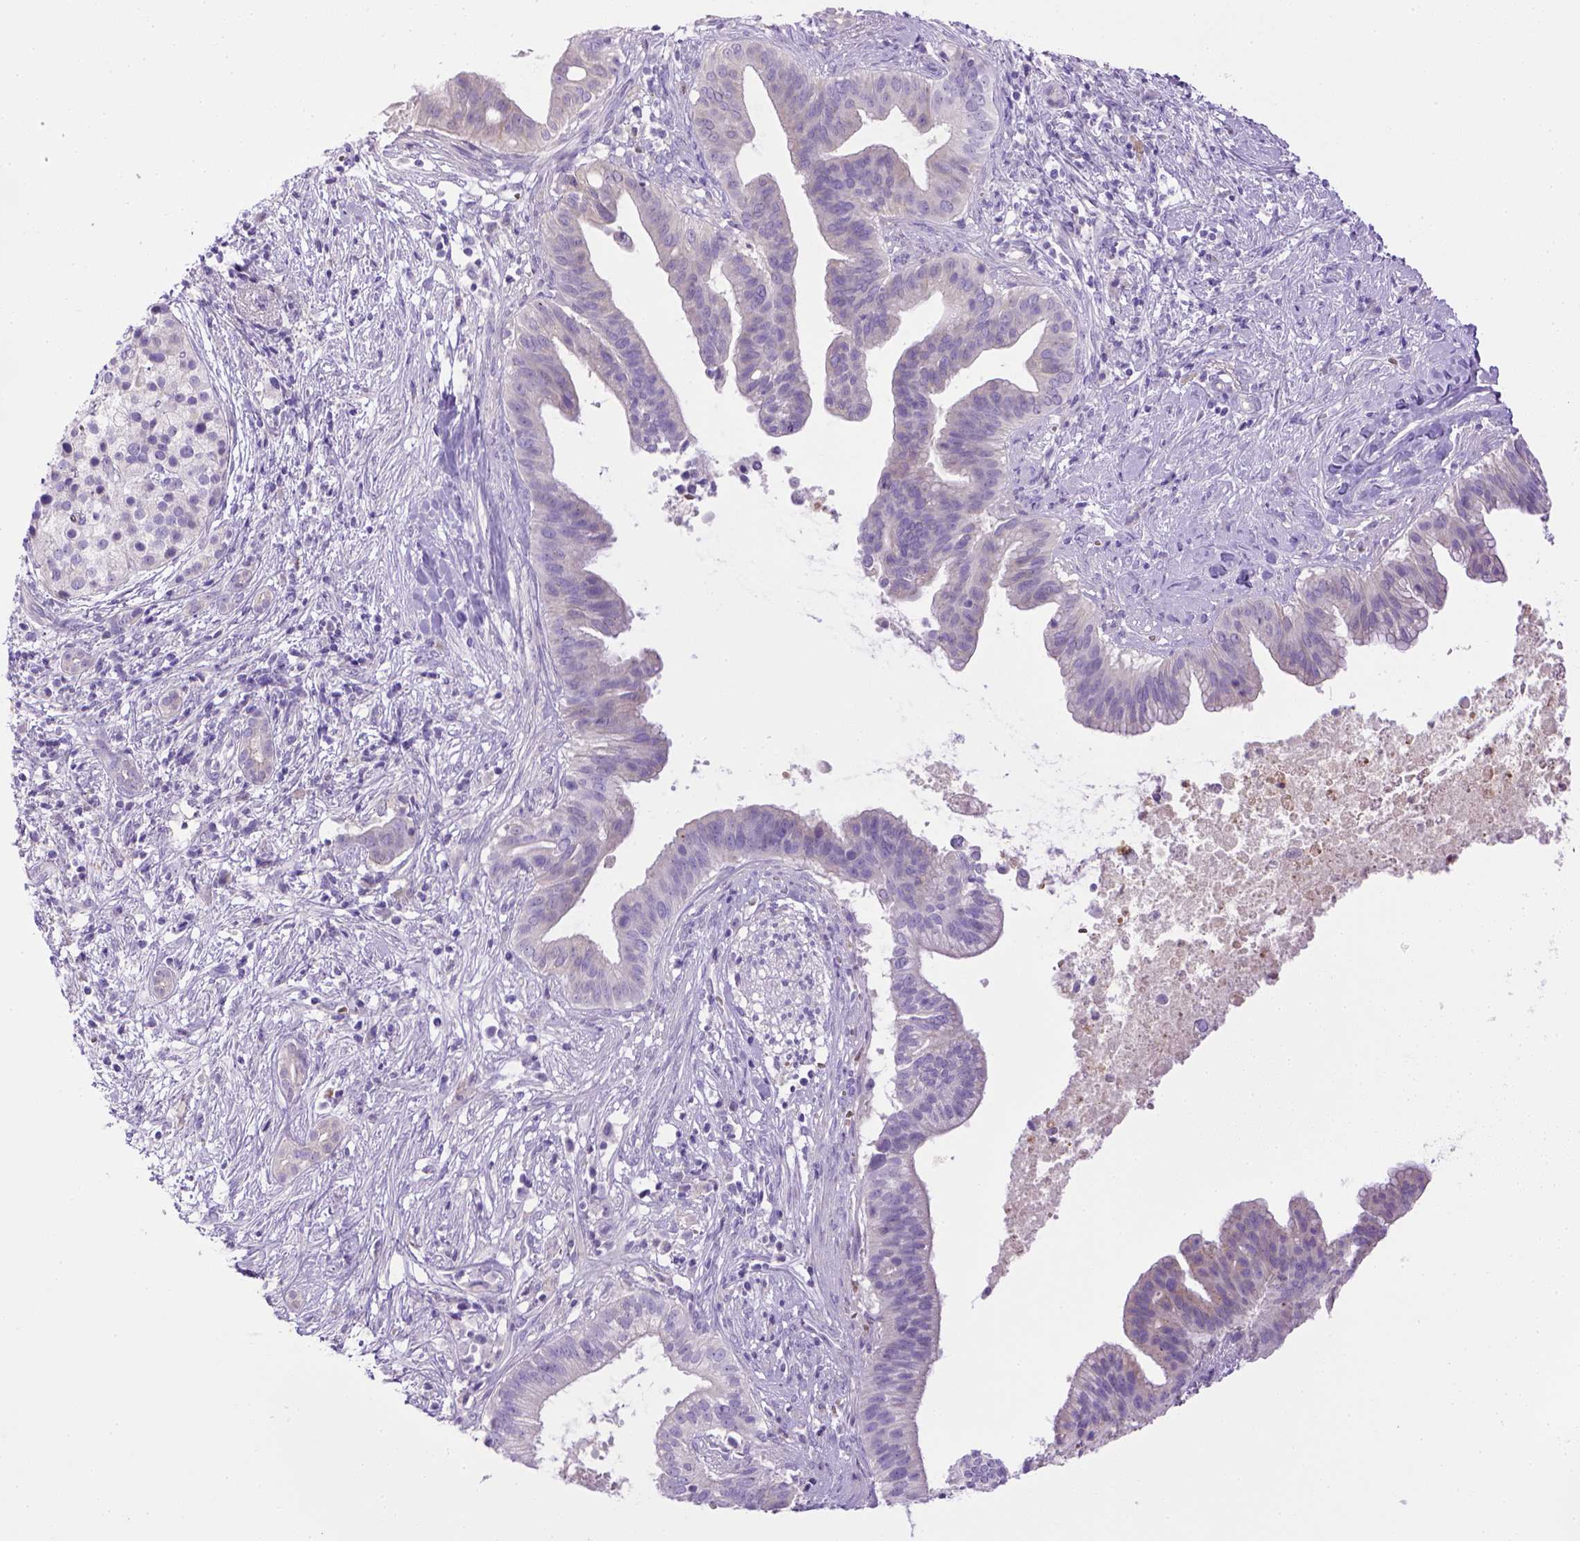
{"staining": {"intensity": "negative", "quantity": "none", "location": "none"}, "tissue": "pancreatic cancer", "cell_type": "Tumor cells", "image_type": "cancer", "snomed": [{"axis": "morphology", "description": "Adenocarcinoma, NOS"}, {"axis": "topography", "description": "Pancreas"}], "caption": "DAB immunohistochemical staining of human pancreatic adenocarcinoma shows no significant staining in tumor cells.", "gene": "BAAT", "patient": {"sex": "male", "age": 61}}